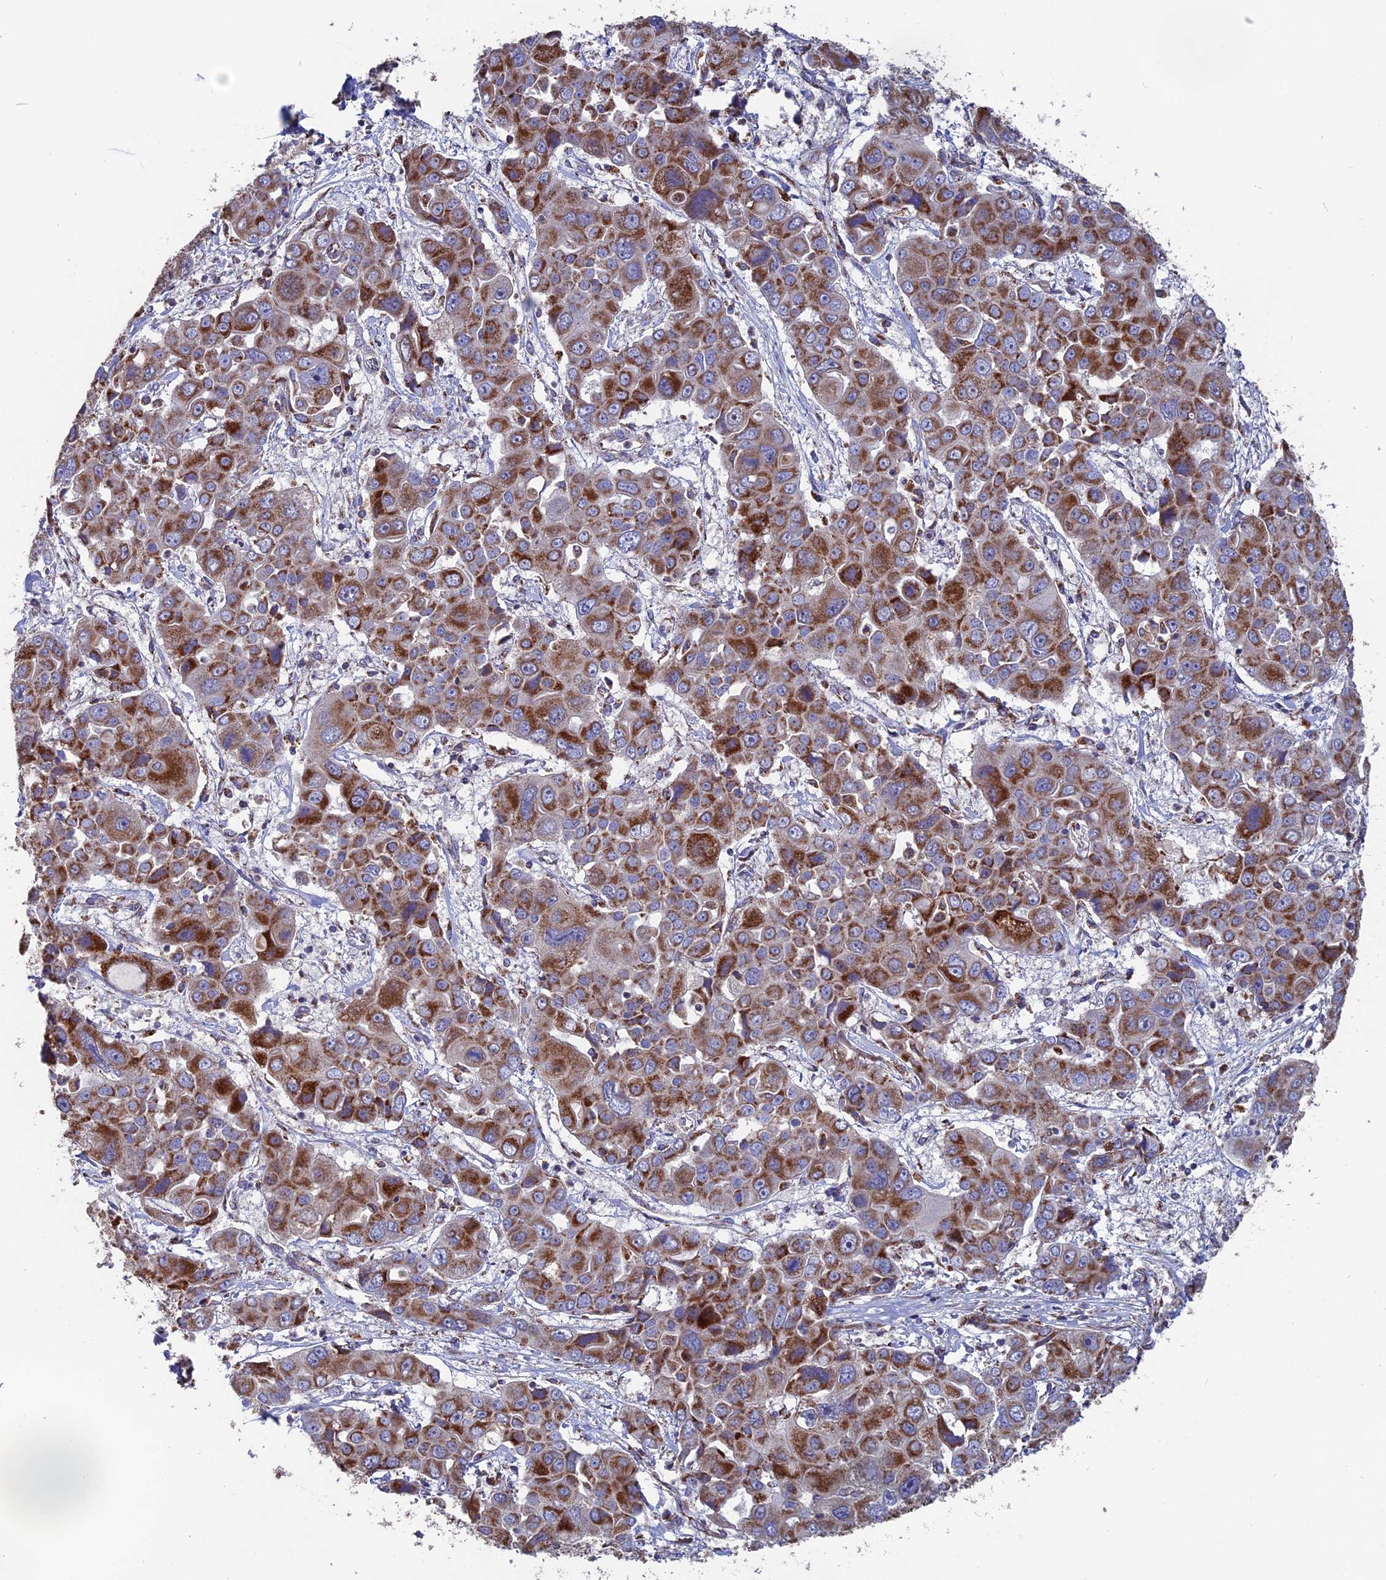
{"staining": {"intensity": "strong", "quantity": ">75%", "location": "cytoplasmic/membranous"}, "tissue": "liver cancer", "cell_type": "Tumor cells", "image_type": "cancer", "snomed": [{"axis": "morphology", "description": "Cholangiocarcinoma"}, {"axis": "topography", "description": "Liver"}], "caption": "About >75% of tumor cells in liver cancer demonstrate strong cytoplasmic/membranous protein expression as visualized by brown immunohistochemical staining.", "gene": "TGFA", "patient": {"sex": "male", "age": 67}}